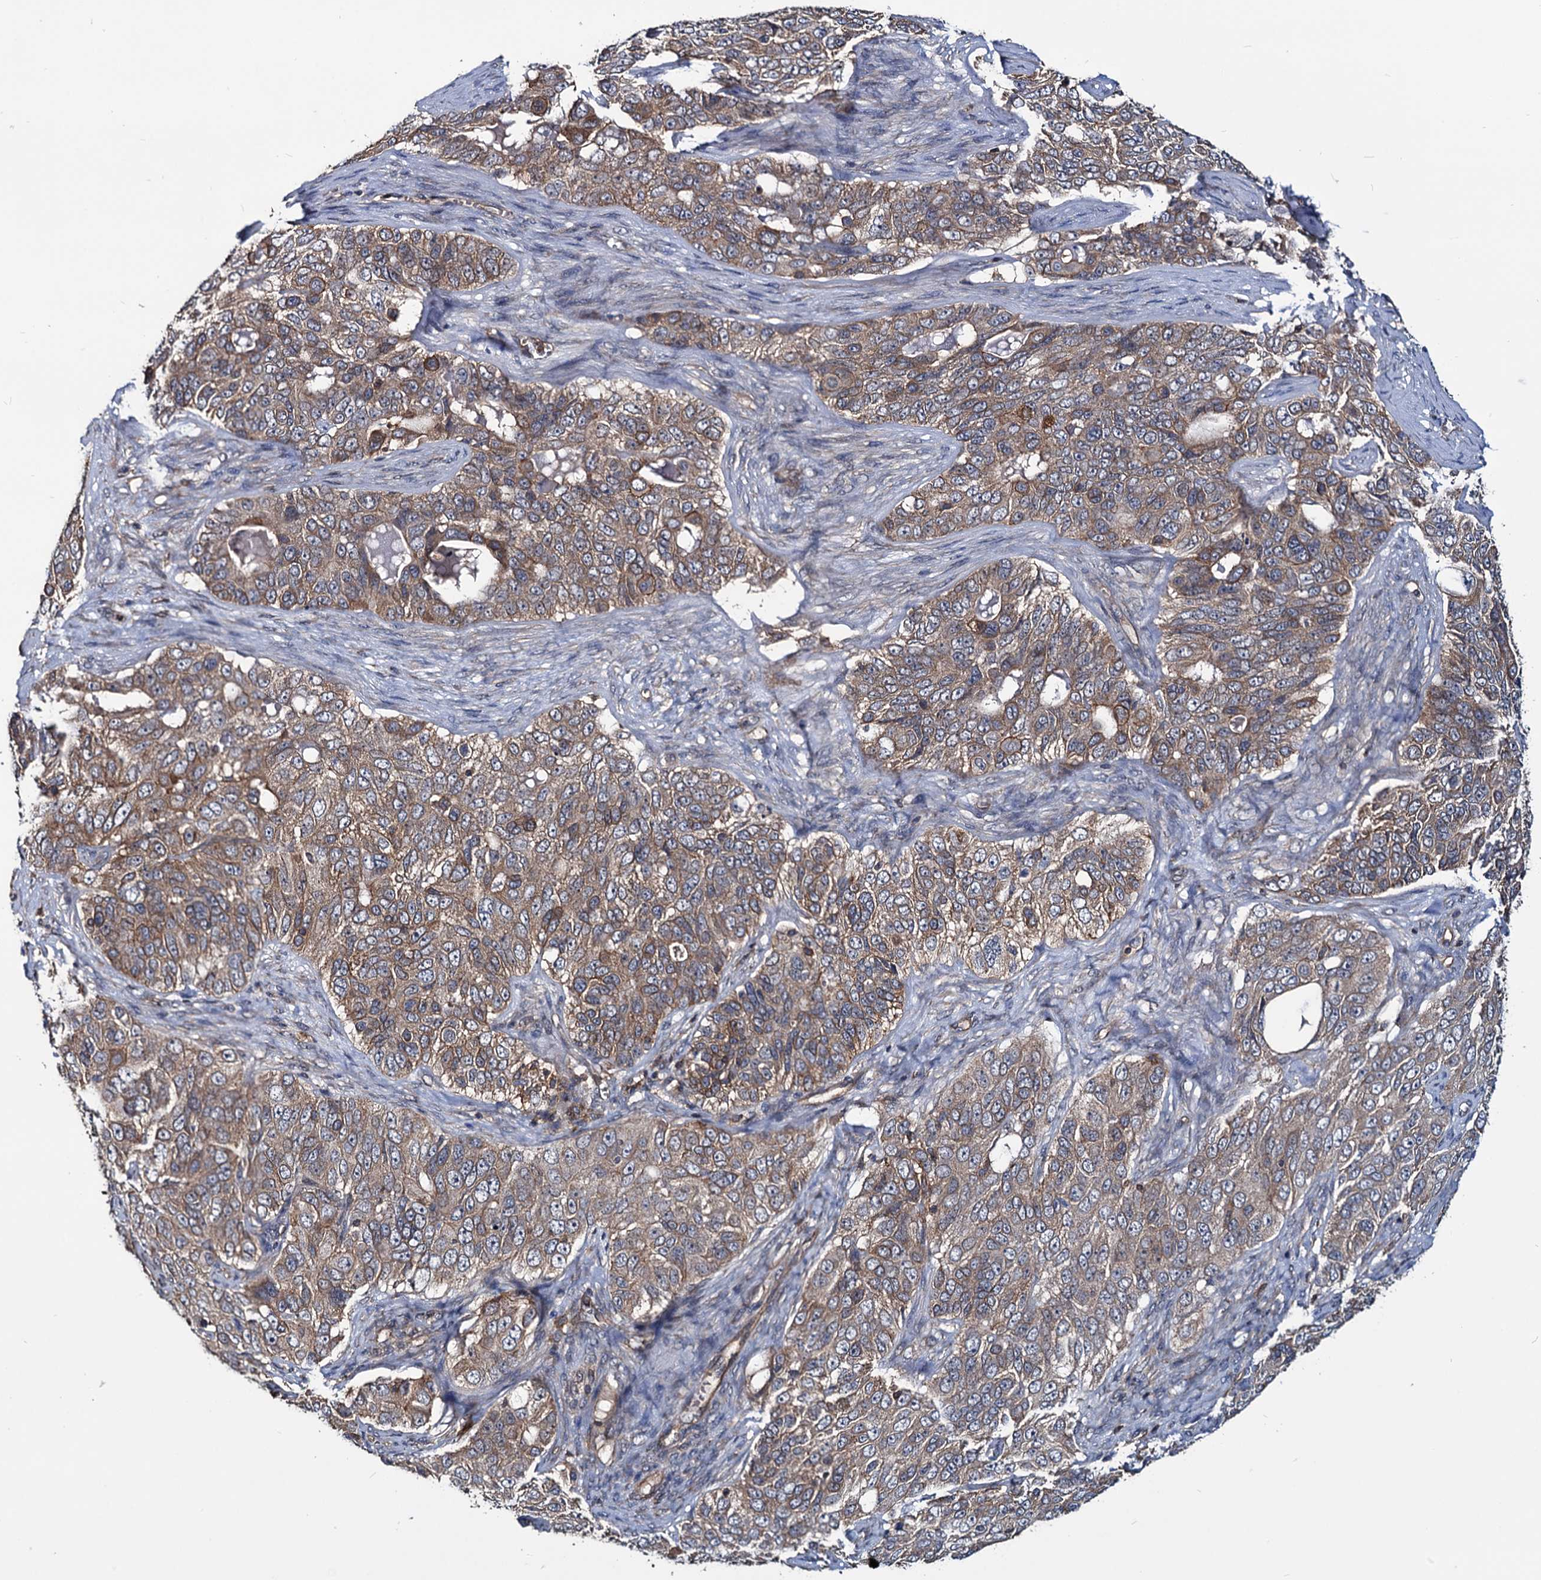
{"staining": {"intensity": "moderate", "quantity": ">75%", "location": "cytoplasmic/membranous"}, "tissue": "ovarian cancer", "cell_type": "Tumor cells", "image_type": "cancer", "snomed": [{"axis": "morphology", "description": "Carcinoma, endometroid"}, {"axis": "topography", "description": "Ovary"}], "caption": "Immunohistochemical staining of human ovarian endometroid carcinoma reveals moderate cytoplasmic/membranous protein staining in approximately >75% of tumor cells.", "gene": "IDI1", "patient": {"sex": "female", "age": 51}}